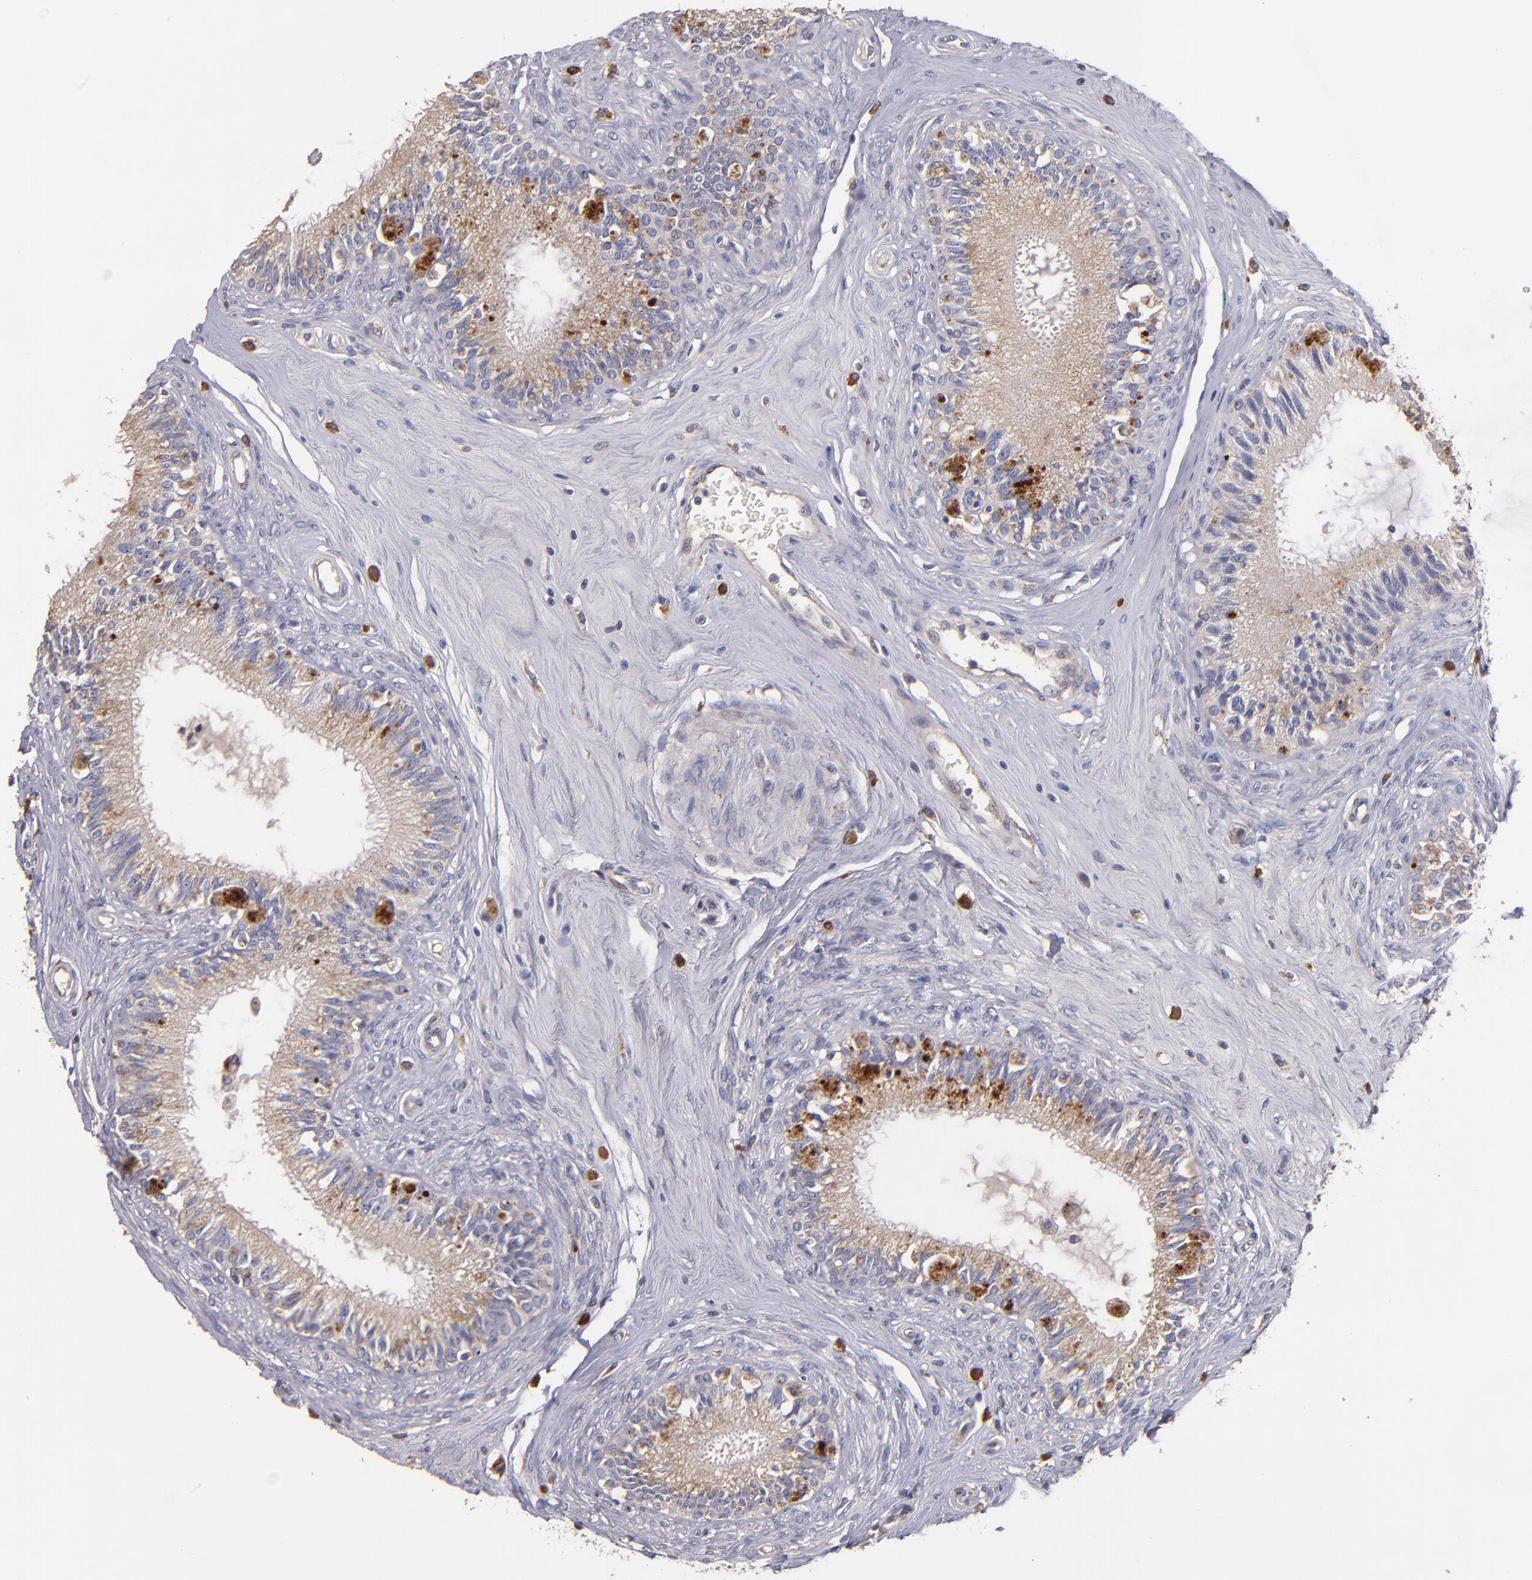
{"staining": {"intensity": "moderate", "quantity": "25%-75%", "location": "cytoplasmic/membranous"}, "tissue": "epididymis", "cell_type": "Glandular cells", "image_type": "normal", "snomed": [{"axis": "morphology", "description": "Normal tissue, NOS"}, {"axis": "morphology", "description": "Inflammation, NOS"}, {"axis": "topography", "description": "Epididymis"}], "caption": "IHC (DAB) staining of unremarkable epididymis exhibits moderate cytoplasmic/membranous protein positivity in about 25%-75% of glandular cells. The protein is shown in brown color, while the nuclei are stained blue.", "gene": "MAGEE1", "patient": {"sex": "male", "age": 84}}